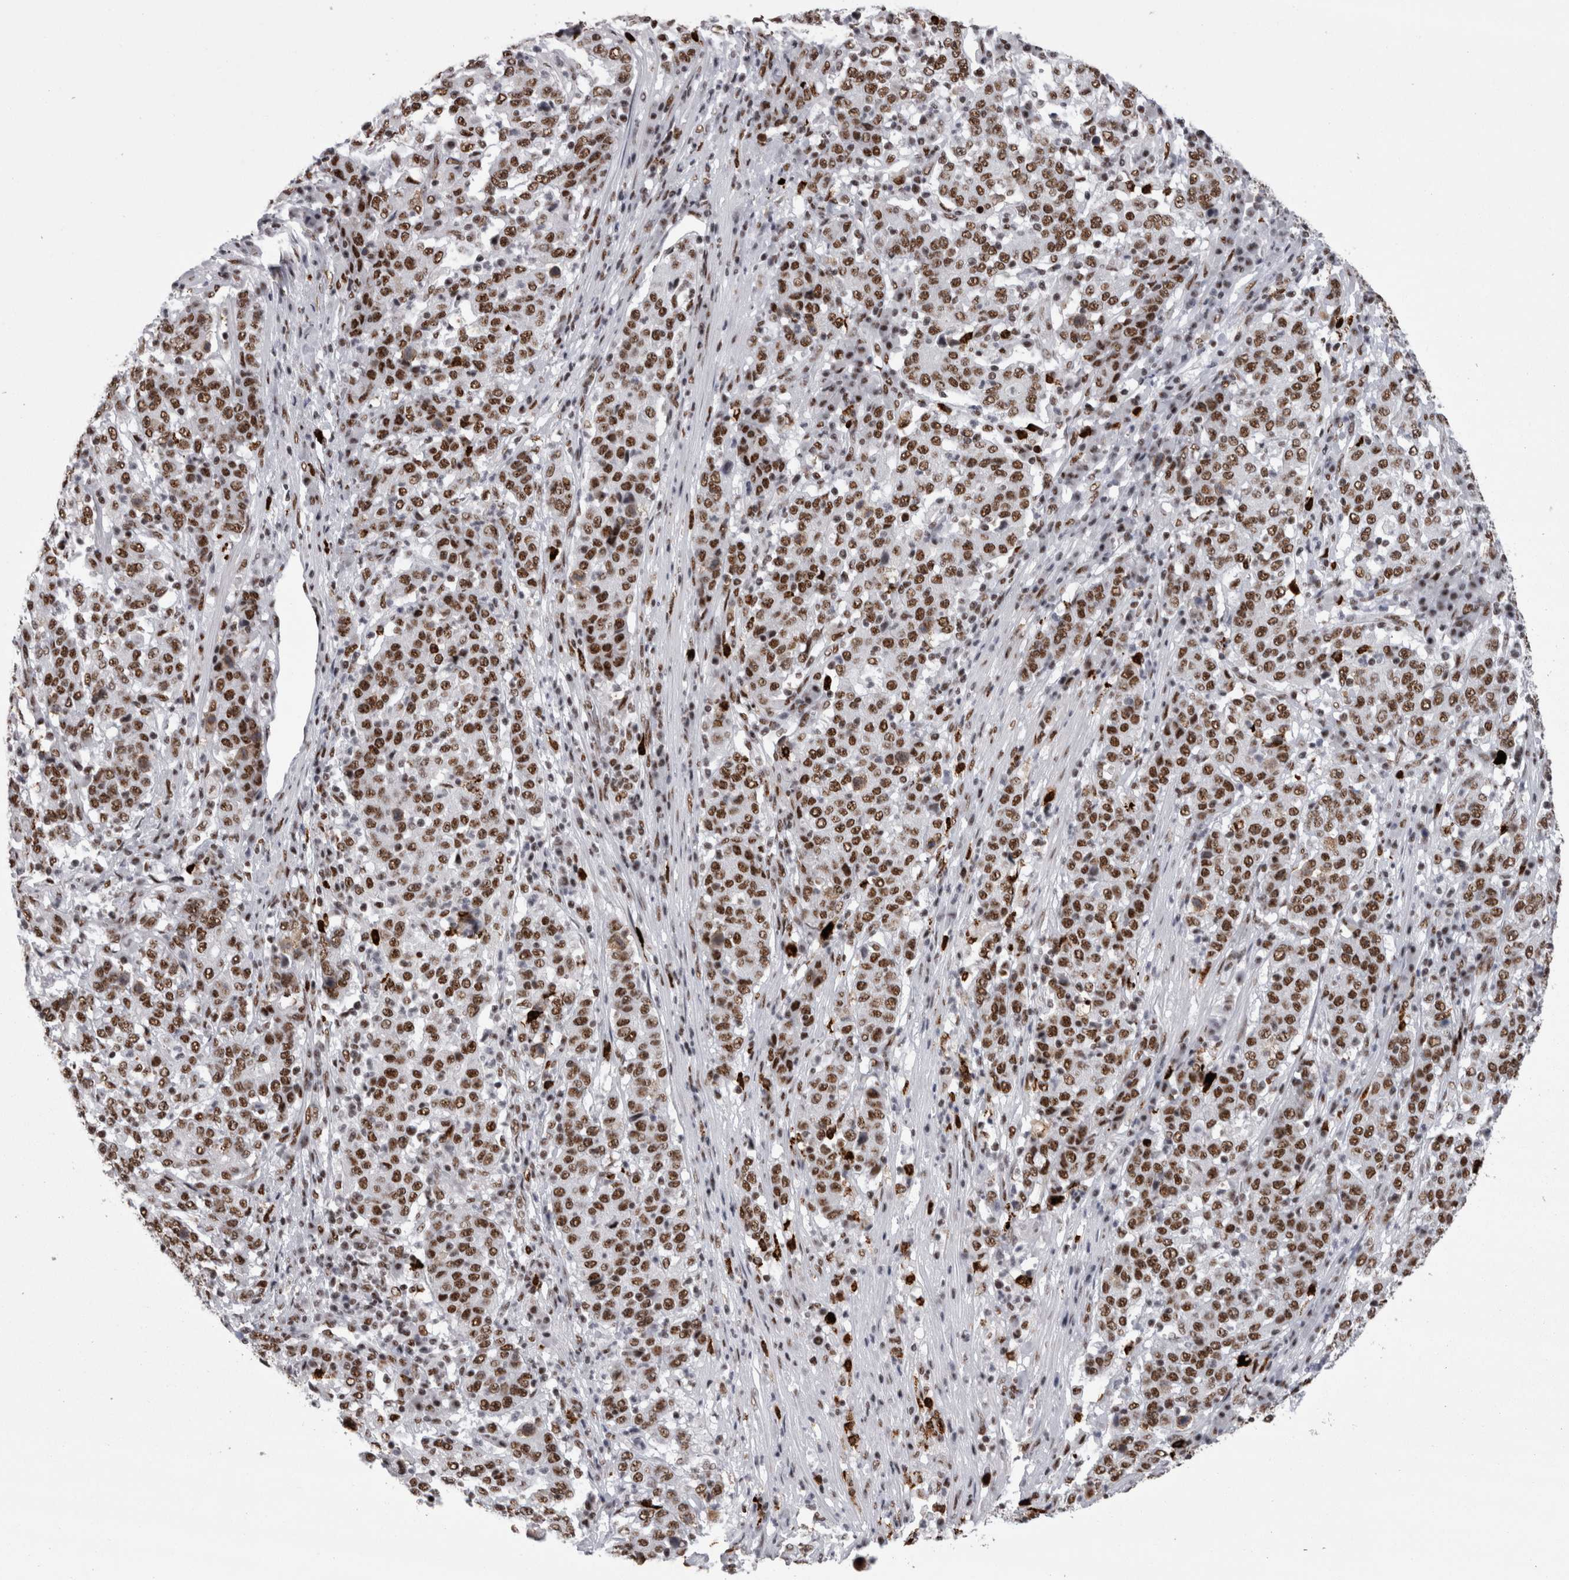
{"staining": {"intensity": "moderate", "quantity": ">75%", "location": "nuclear"}, "tissue": "stomach cancer", "cell_type": "Tumor cells", "image_type": "cancer", "snomed": [{"axis": "morphology", "description": "Adenocarcinoma, NOS"}, {"axis": "topography", "description": "Stomach"}], "caption": "Brown immunohistochemical staining in stomach cancer (adenocarcinoma) displays moderate nuclear positivity in about >75% of tumor cells.", "gene": "SNRNP40", "patient": {"sex": "male", "age": 59}}